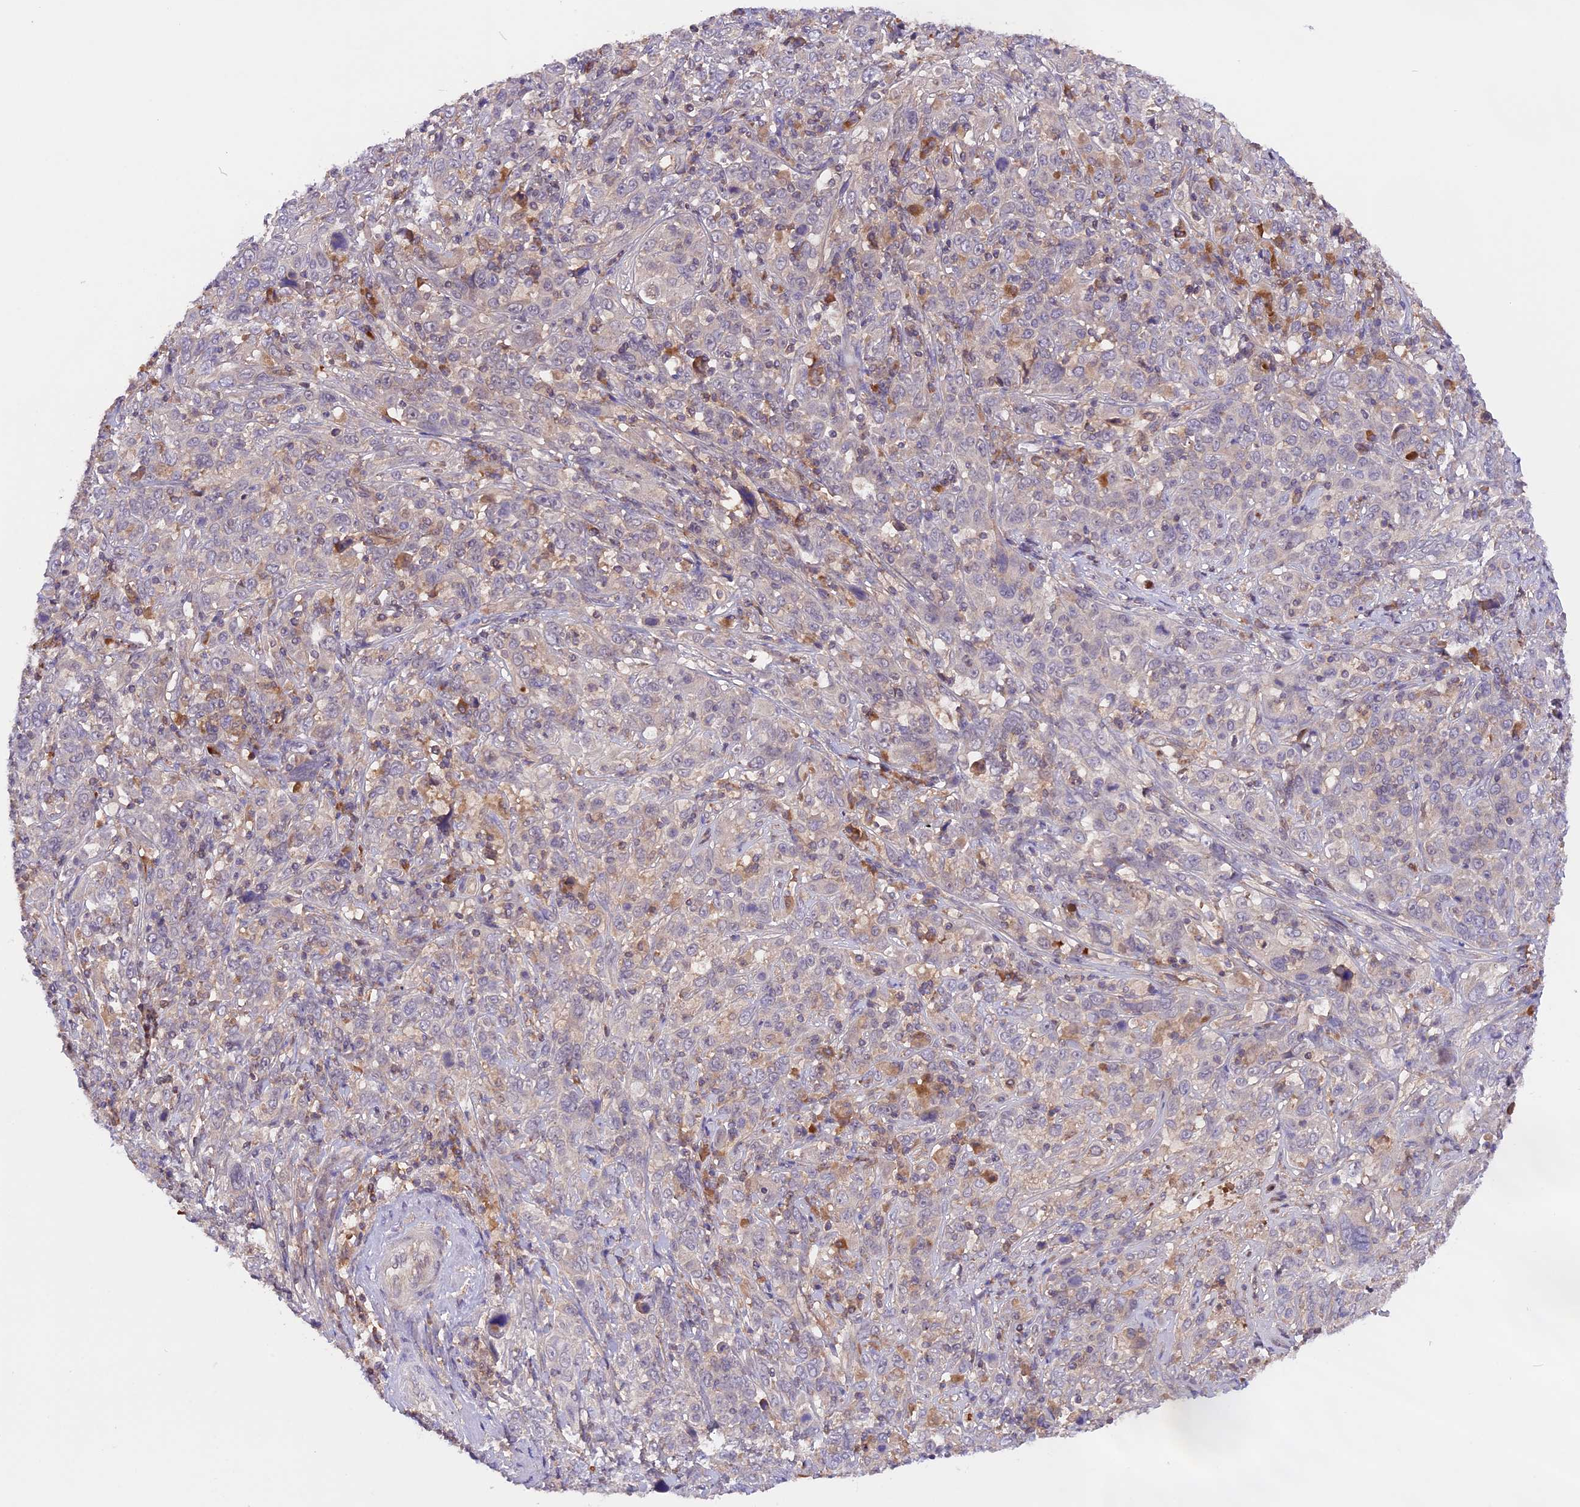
{"staining": {"intensity": "negative", "quantity": "none", "location": "none"}, "tissue": "cervical cancer", "cell_type": "Tumor cells", "image_type": "cancer", "snomed": [{"axis": "morphology", "description": "Squamous cell carcinoma, NOS"}, {"axis": "topography", "description": "Cervix"}], "caption": "Tumor cells show no significant positivity in squamous cell carcinoma (cervical).", "gene": "MARK4", "patient": {"sex": "female", "age": 46}}